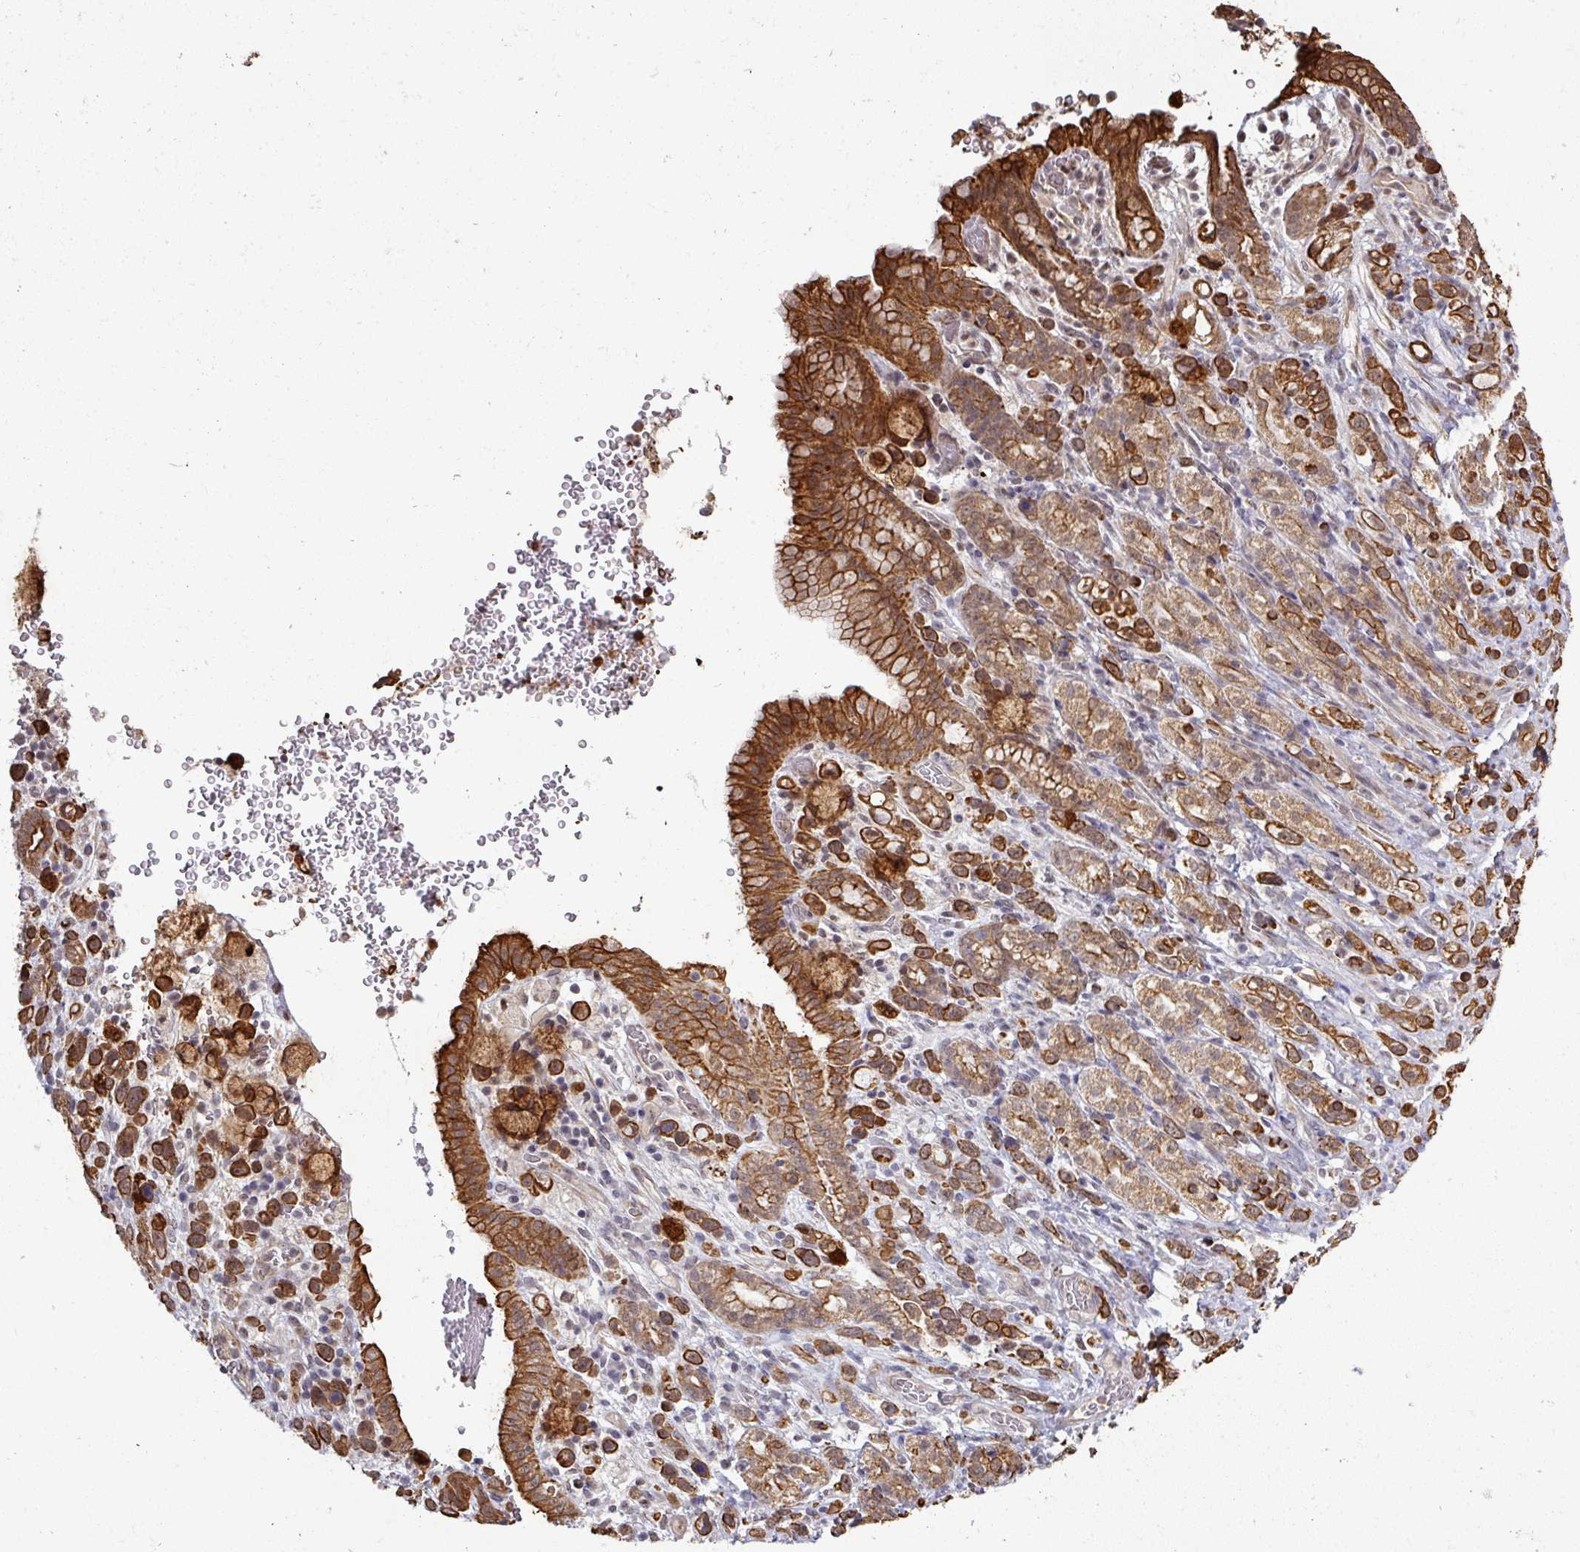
{"staining": {"intensity": "strong", "quantity": ">75%", "location": "cytoplasmic/membranous"}, "tissue": "stomach cancer", "cell_type": "Tumor cells", "image_type": "cancer", "snomed": [{"axis": "morphology", "description": "Adenocarcinoma, NOS"}, {"axis": "topography", "description": "Stomach"}], "caption": "This image shows IHC staining of adenocarcinoma (stomach), with high strong cytoplasmic/membranous staining in approximately >75% of tumor cells.", "gene": "GTF2H3", "patient": {"sex": "female", "age": 65}}